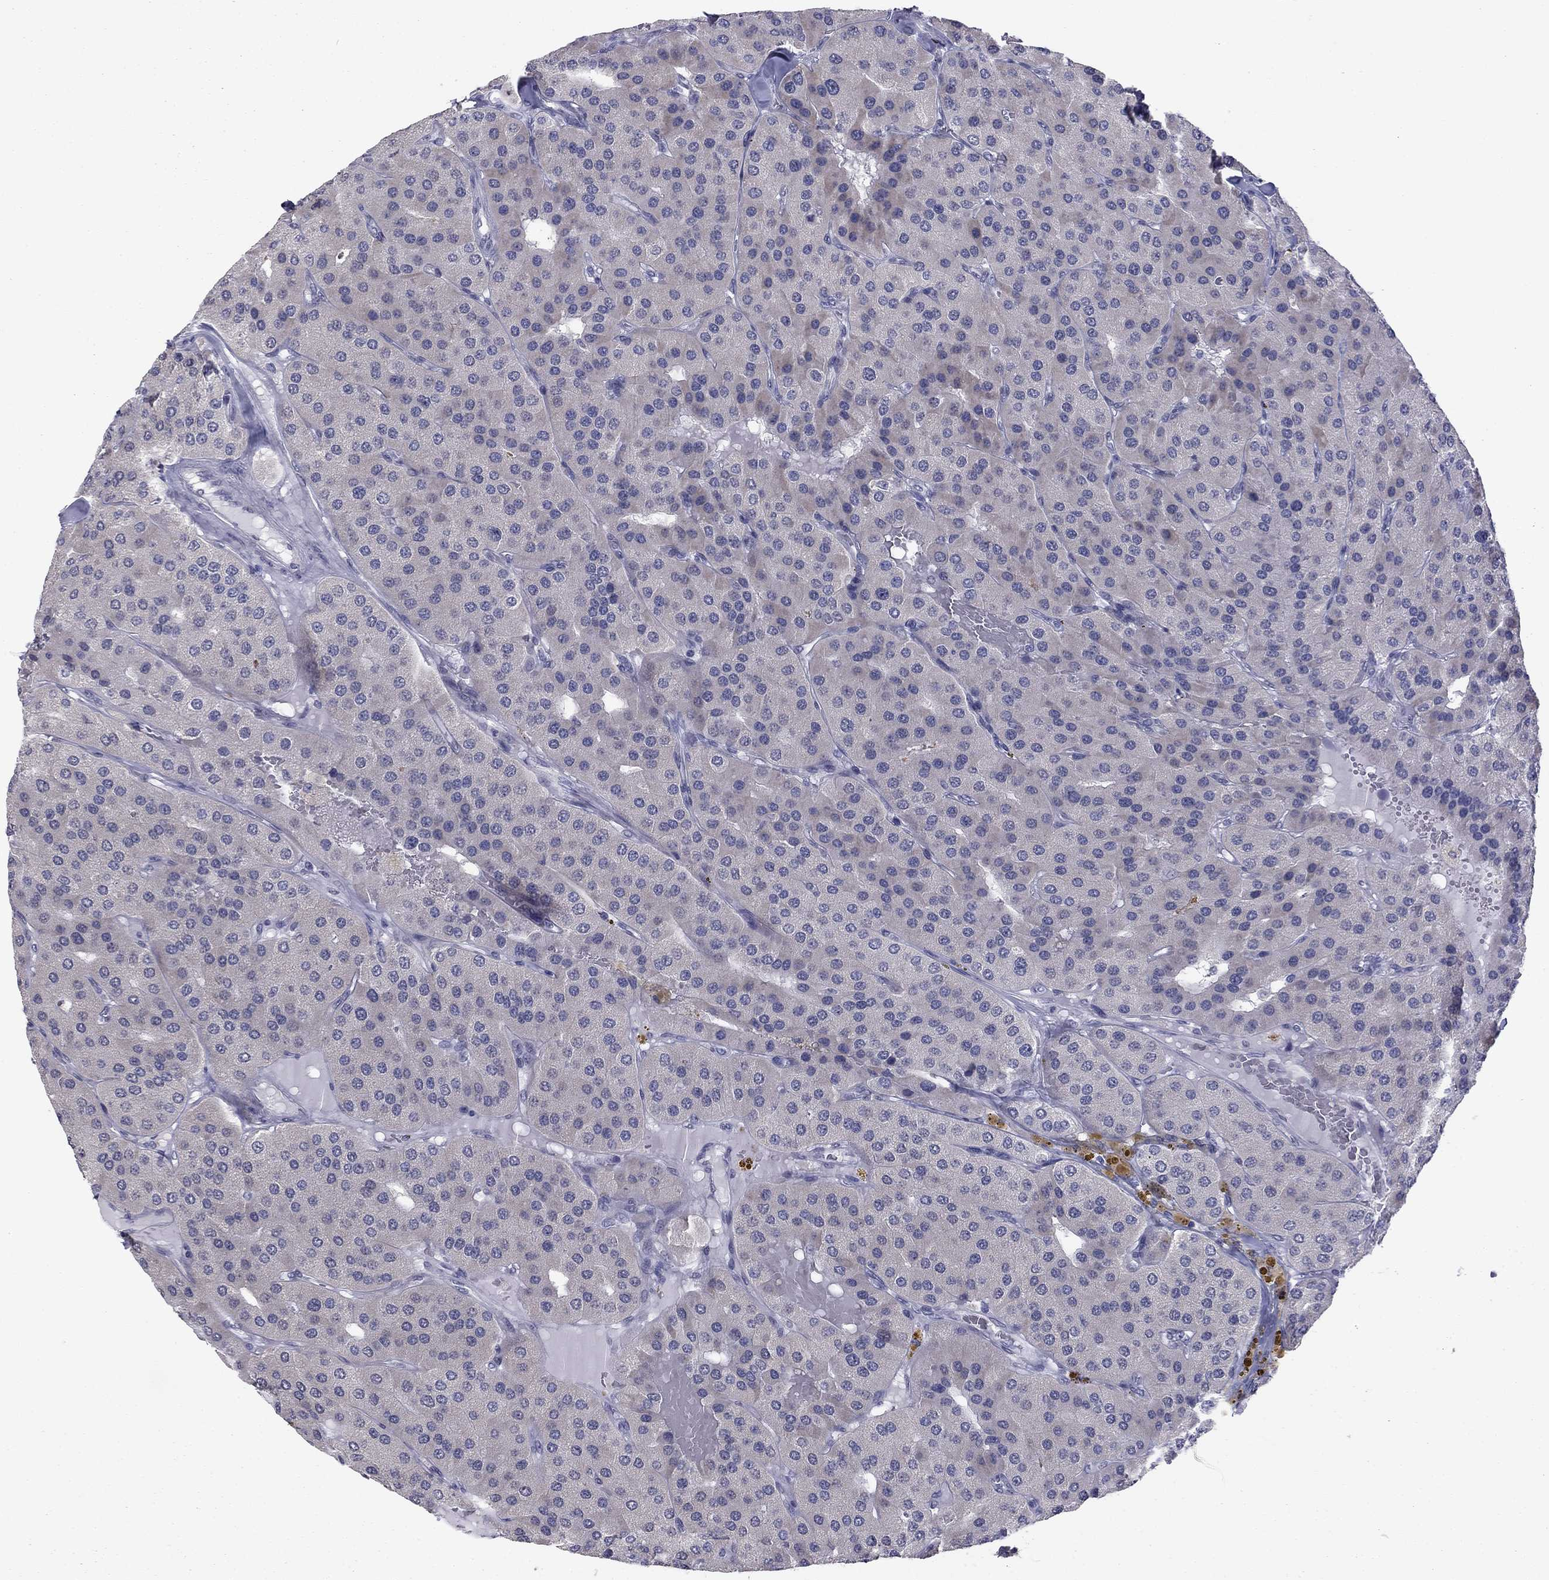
{"staining": {"intensity": "negative", "quantity": "none", "location": "none"}, "tissue": "parathyroid gland", "cell_type": "Glandular cells", "image_type": "normal", "snomed": [{"axis": "morphology", "description": "Normal tissue, NOS"}, {"axis": "morphology", "description": "Adenoma, NOS"}, {"axis": "topography", "description": "Parathyroid gland"}], "caption": "Micrograph shows no protein staining in glandular cells of normal parathyroid gland.", "gene": "PRRT2", "patient": {"sex": "female", "age": 86}}